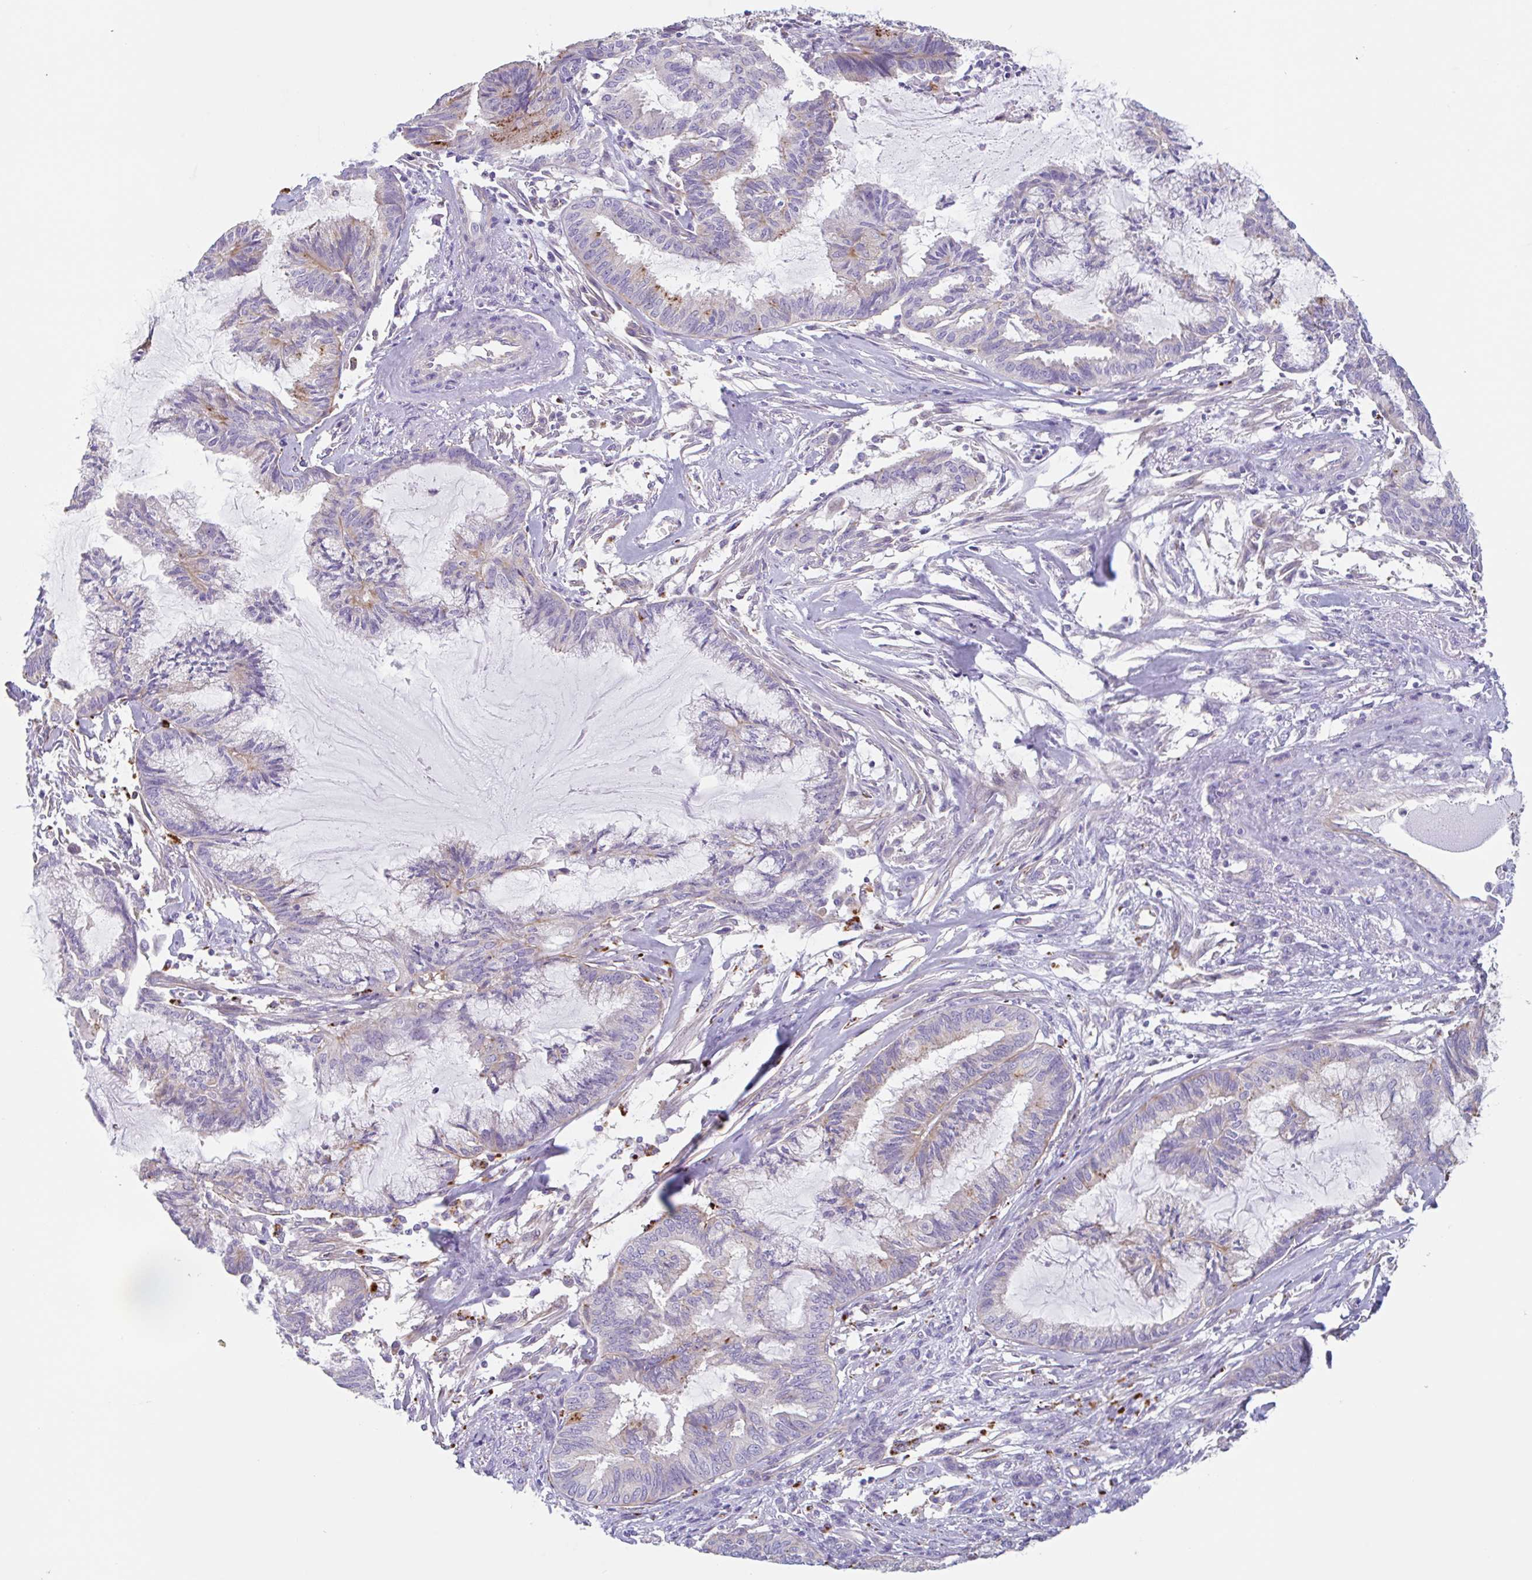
{"staining": {"intensity": "moderate", "quantity": "<25%", "location": "cytoplasmic/membranous"}, "tissue": "endometrial cancer", "cell_type": "Tumor cells", "image_type": "cancer", "snomed": [{"axis": "morphology", "description": "Adenocarcinoma, NOS"}, {"axis": "topography", "description": "Endometrium"}], "caption": "This is an image of immunohistochemistry (IHC) staining of endometrial cancer, which shows moderate positivity in the cytoplasmic/membranous of tumor cells.", "gene": "LENG9", "patient": {"sex": "female", "age": 86}}